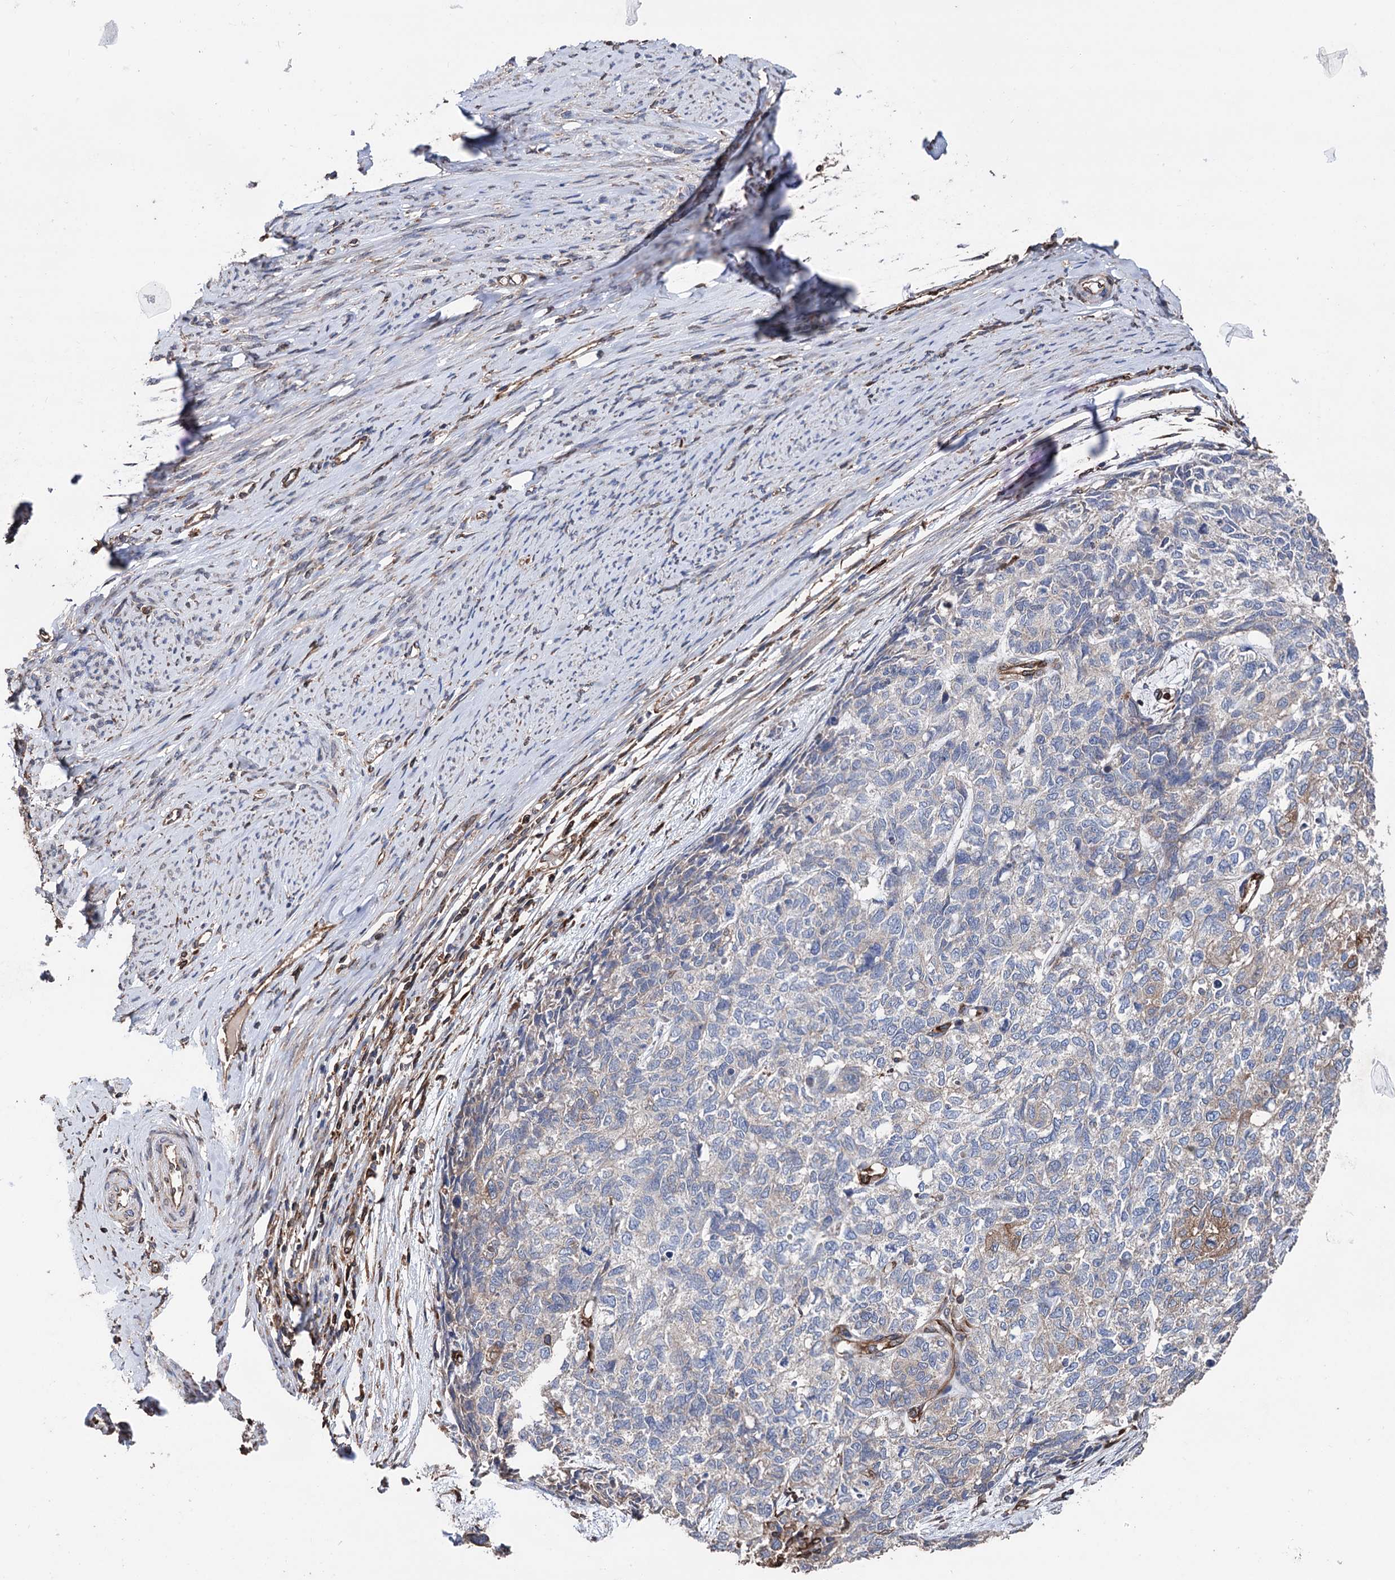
{"staining": {"intensity": "negative", "quantity": "none", "location": "none"}, "tissue": "cervical cancer", "cell_type": "Tumor cells", "image_type": "cancer", "snomed": [{"axis": "morphology", "description": "Squamous cell carcinoma, NOS"}, {"axis": "topography", "description": "Cervix"}], "caption": "The immunohistochemistry micrograph has no significant staining in tumor cells of cervical cancer tissue.", "gene": "STING1", "patient": {"sex": "female", "age": 63}}